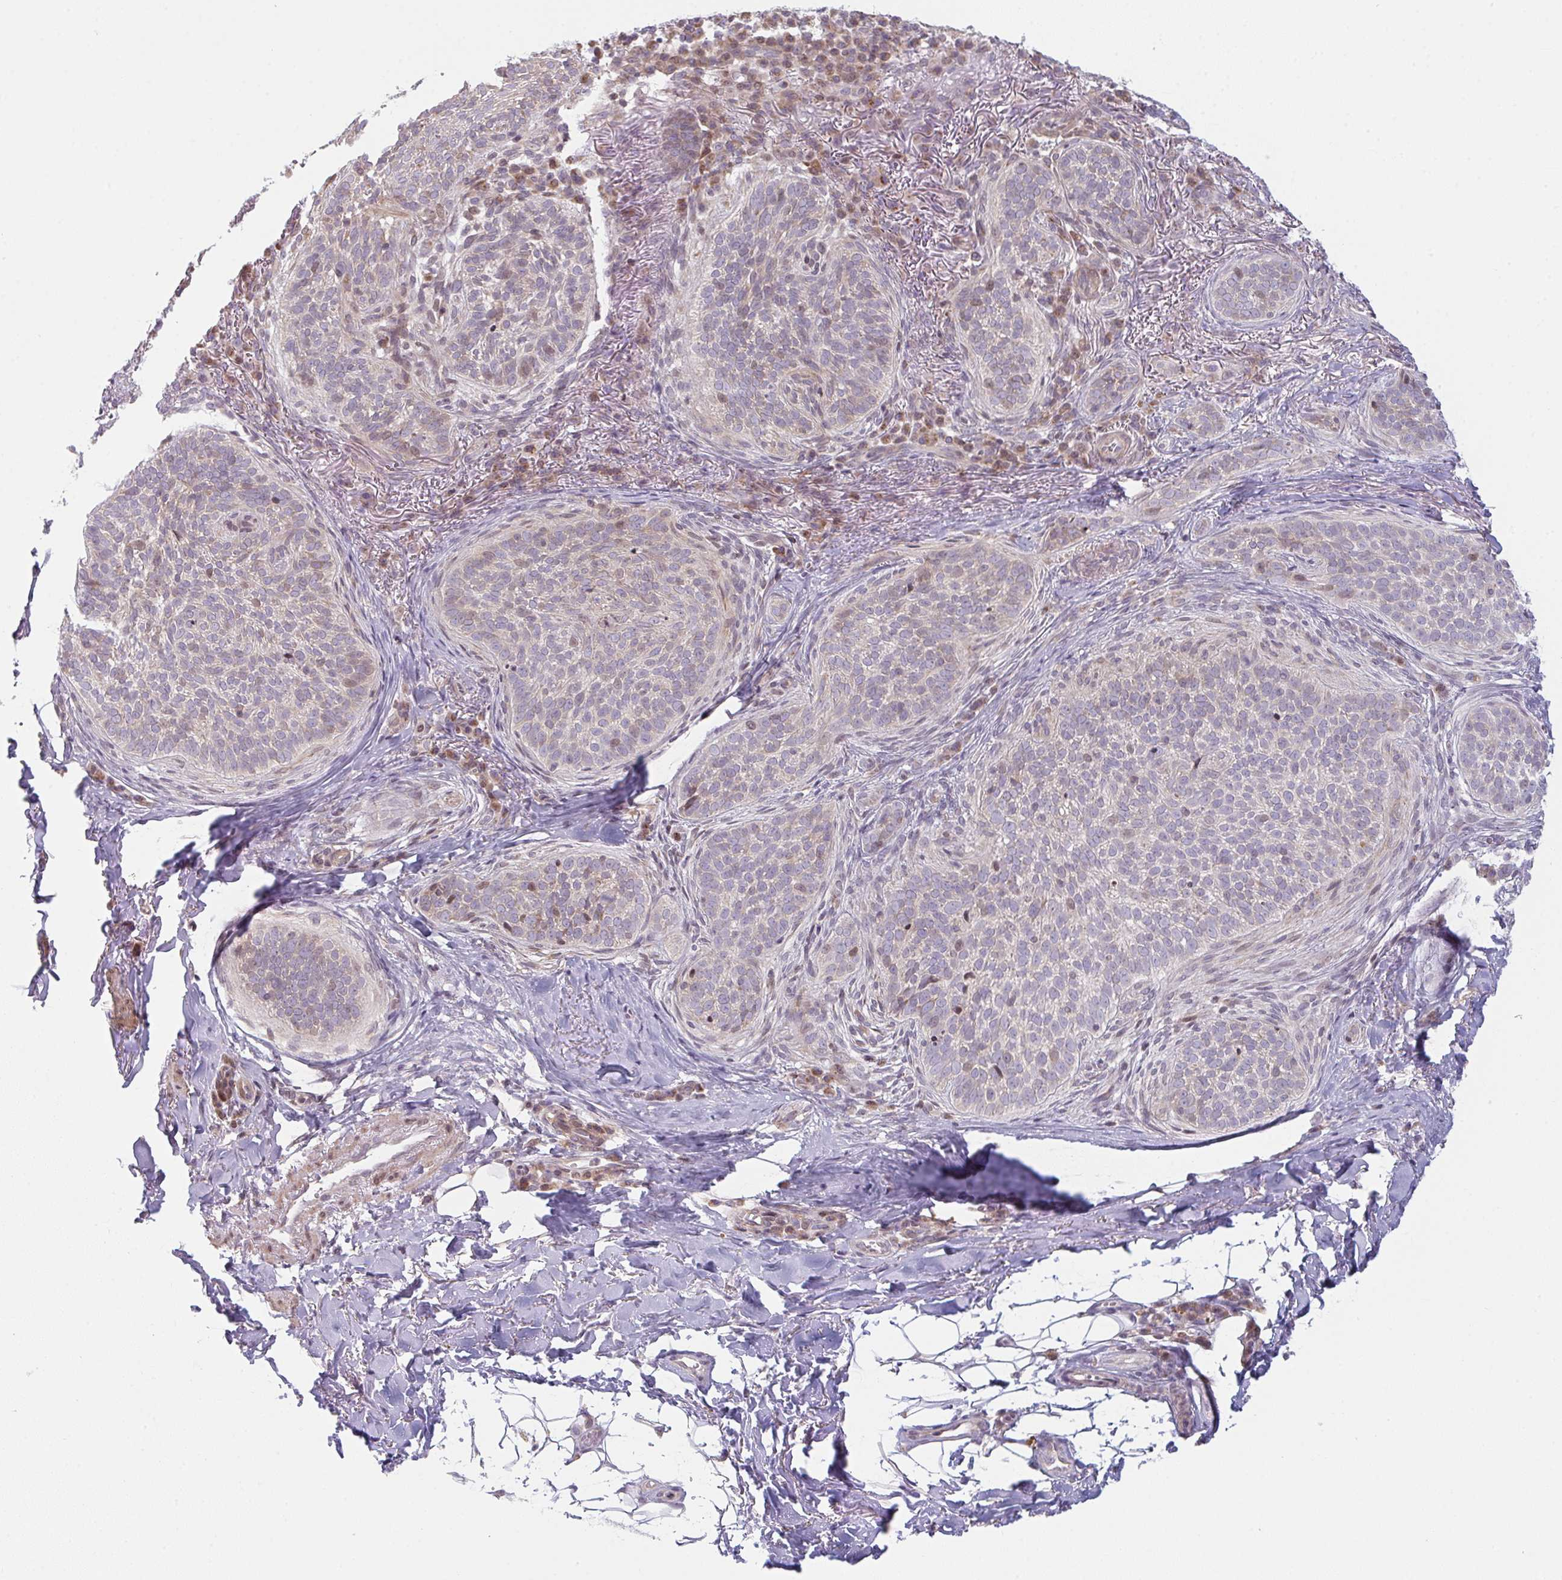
{"staining": {"intensity": "weak", "quantity": "<25%", "location": "cytoplasmic/membranous,nuclear"}, "tissue": "skin cancer", "cell_type": "Tumor cells", "image_type": "cancer", "snomed": [{"axis": "morphology", "description": "Basal cell carcinoma"}, {"axis": "topography", "description": "Skin"}, {"axis": "topography", "description": "Skin of head"}], "caption": "The photomicrograph shows no staining of tumor cells in basal cell carcinoma (skin). Nuclei are stained in blue.", "gene": "TMEM237", "patient": {"sex": "male", "age": 62}}